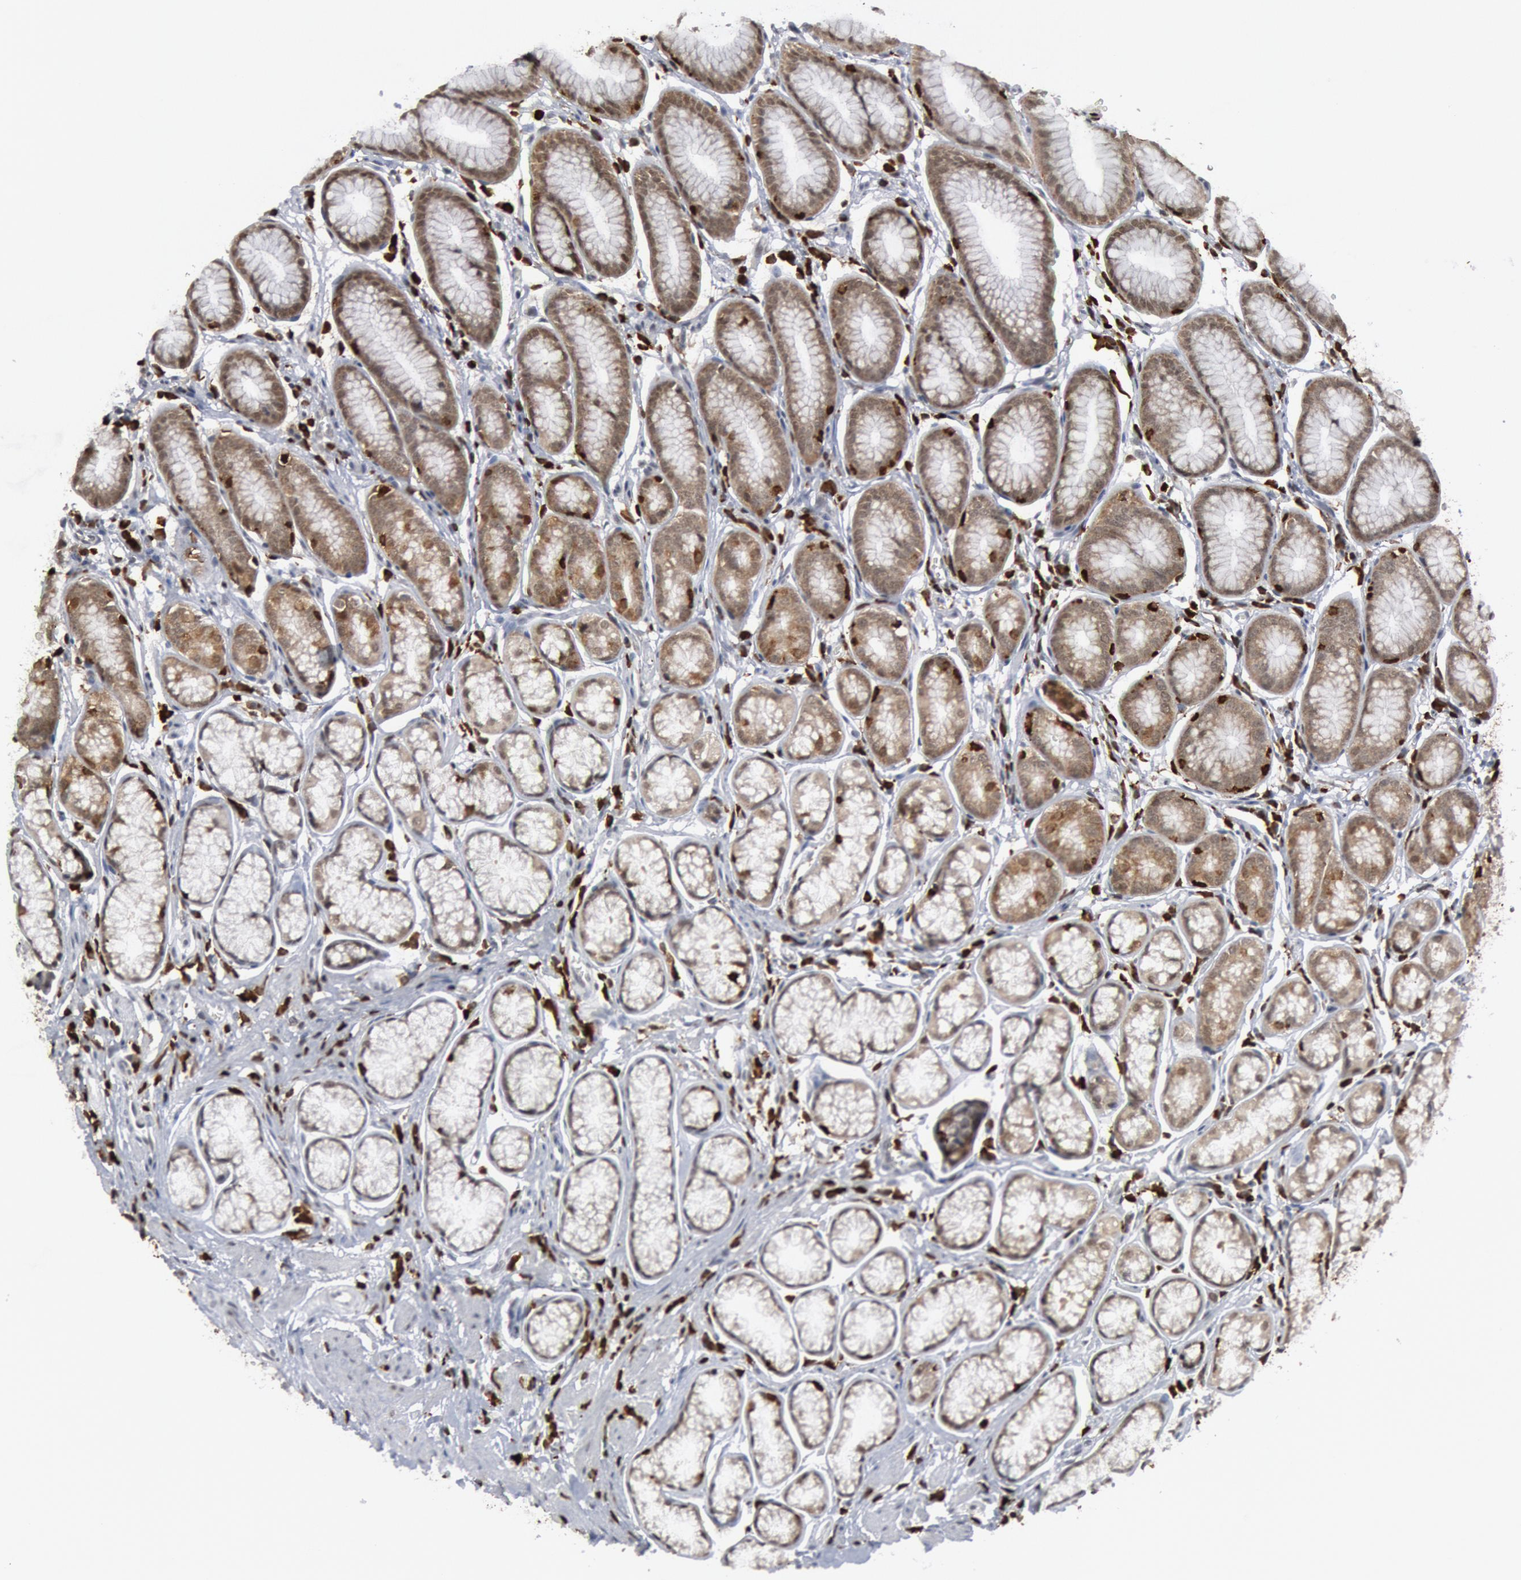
{"staining": {"intensity": "weak", "quantity": ">75%", "location": "cytoplasmic/membranous"}, "tissue": "stomach", "cell_type": "Glandular cells", "image_type": "normal", "snomed": [{"axis": "morphology", "description": "Normal tissue, NOS"}, {"axis": "topography", "description": "Stomach"}], "caption": "This is a micrograph of immunohistochemistry (IHC) staining of normal stomach, which shows weak expression in the cytoplasmic/membranous of glandular cells.", "gene": "PTPN6", "patient": {"sex": "male", "age": 42}}